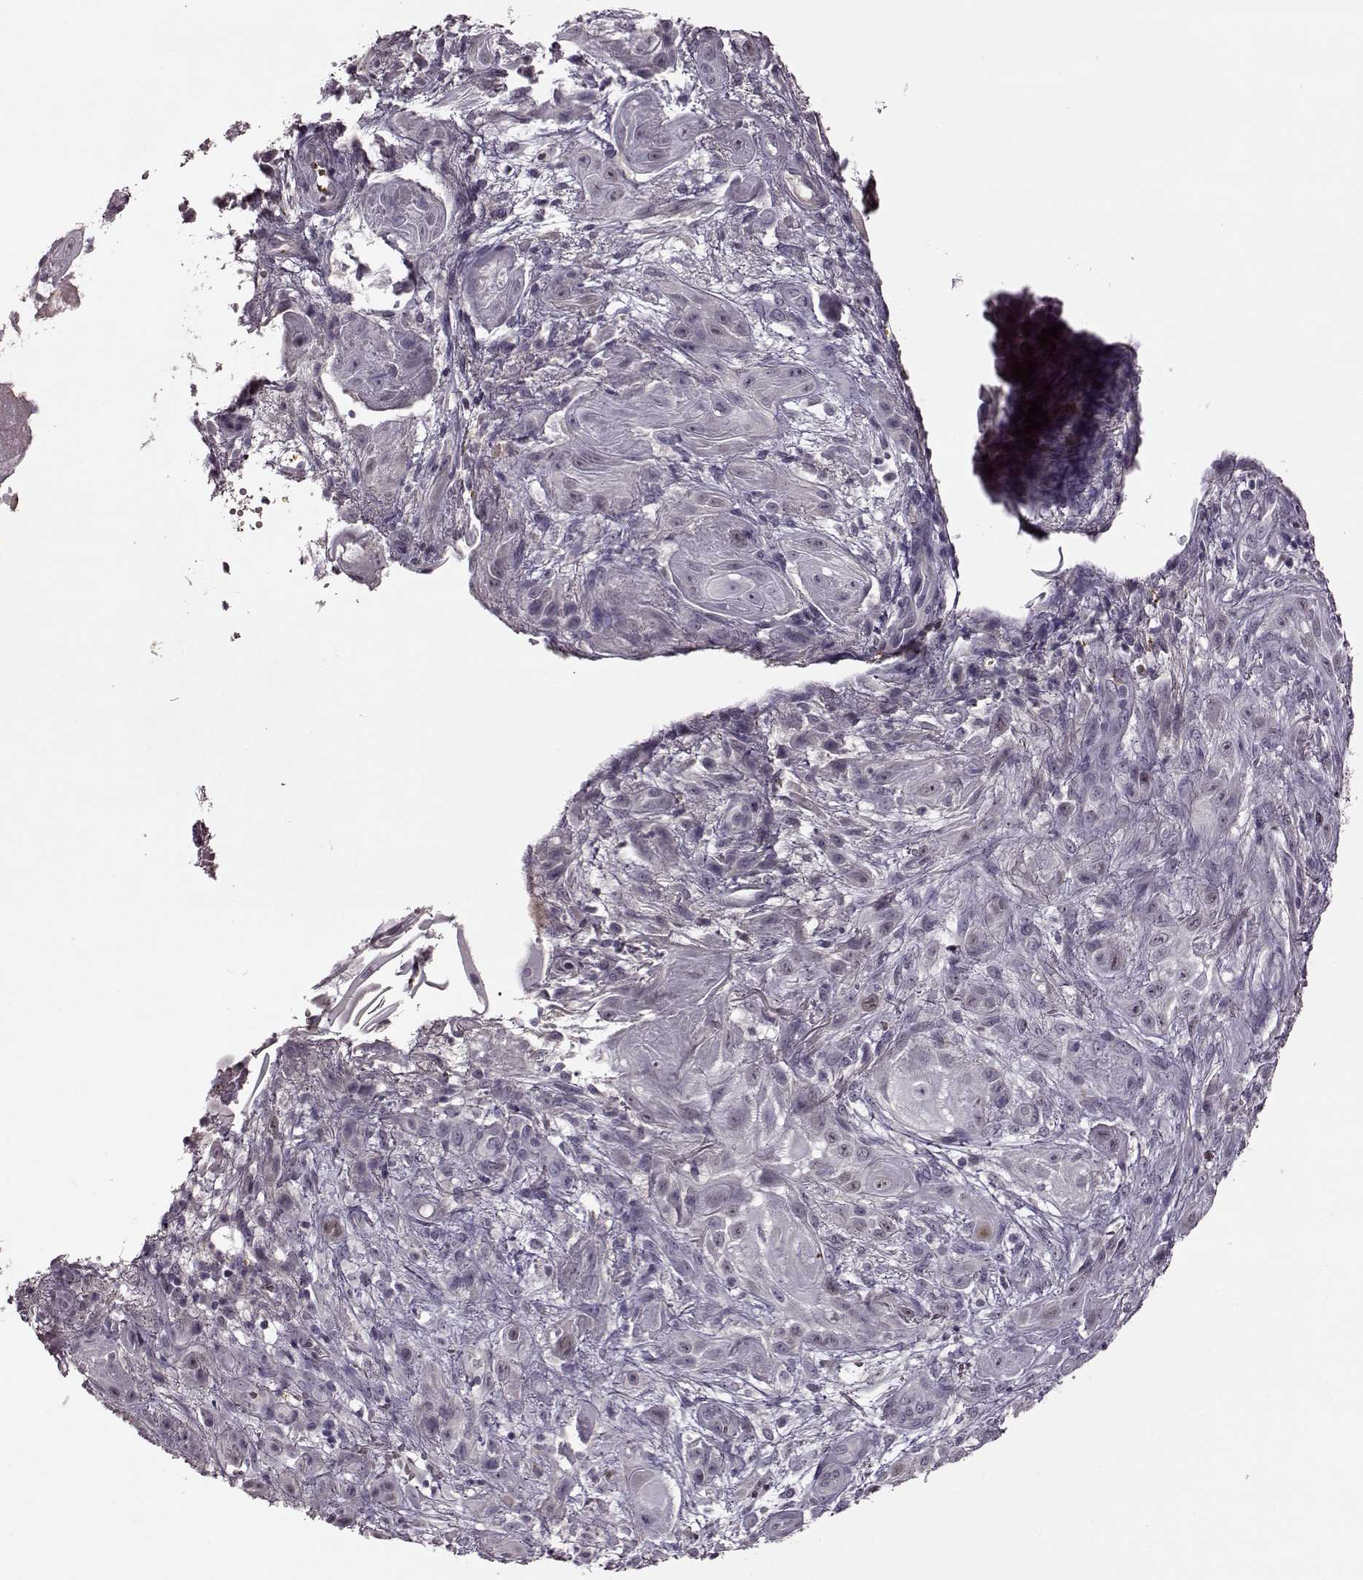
{"staining": {"intensity": "negative", "quantity": "none", "location": "none"}, "tissue": "skin cancer", "cell_type": "Tumor cells", "image_type": "cancer", "snomed": [{"axis": "morphology", "description": "Squamous cell carcinoma, NOS"}, {"axis": "topography", "description": "Skin"}], "caption": "The histopathology image reveals no significant positivity in tumor cells of skin cancer (squamous cell carcinoma).", "gene": "CNGA3", "patient": {"sex": "male", "age": 62}}